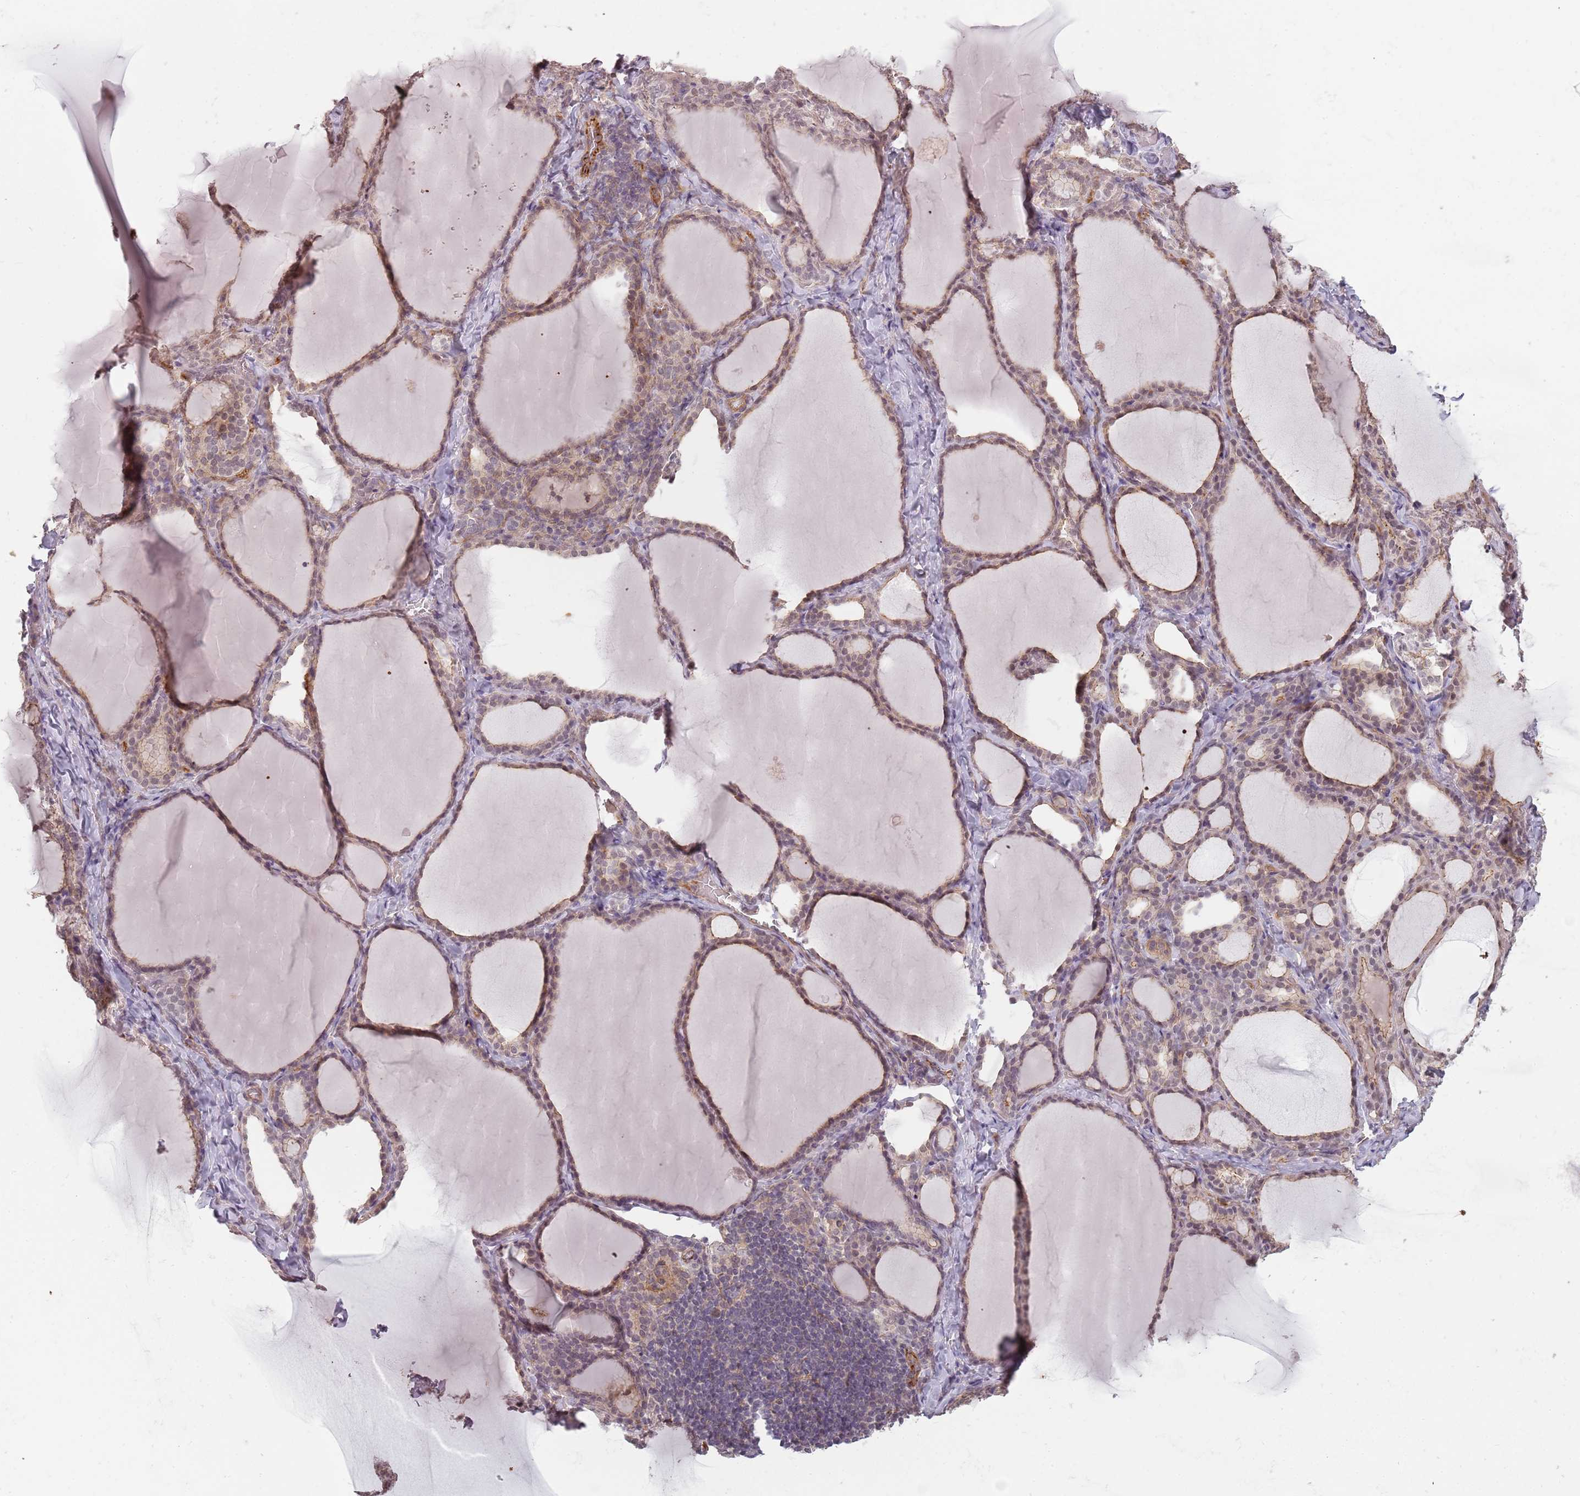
{"staining": {"intensity": "weak", "quantity": ">75%", "location": "cytoplasmic/membranous"}, "tissue": "thyroid gland", "cell_type": "Glandular cells", "image_type": "normal", "snomed": [{"axis": "morphology", "description": "Normal tissue, NOS"}, {"axis": "topography", "description": "Thyroid gland"}], "caption": "Benign thyroid gland was stained to show a protein in brown. There is low levels of weak cytoplasmic/membranous expression in about >75% of glandular cells. The staining was performed using DAB (3,3'-diaminobenzidine) to visualize the protein expression in brown, while the nuclei were stained in blue with hematoxylin (Magnification: 20x).", "gene": "PPP1R14C", "patient": {"sex": "female", "age": 39}}